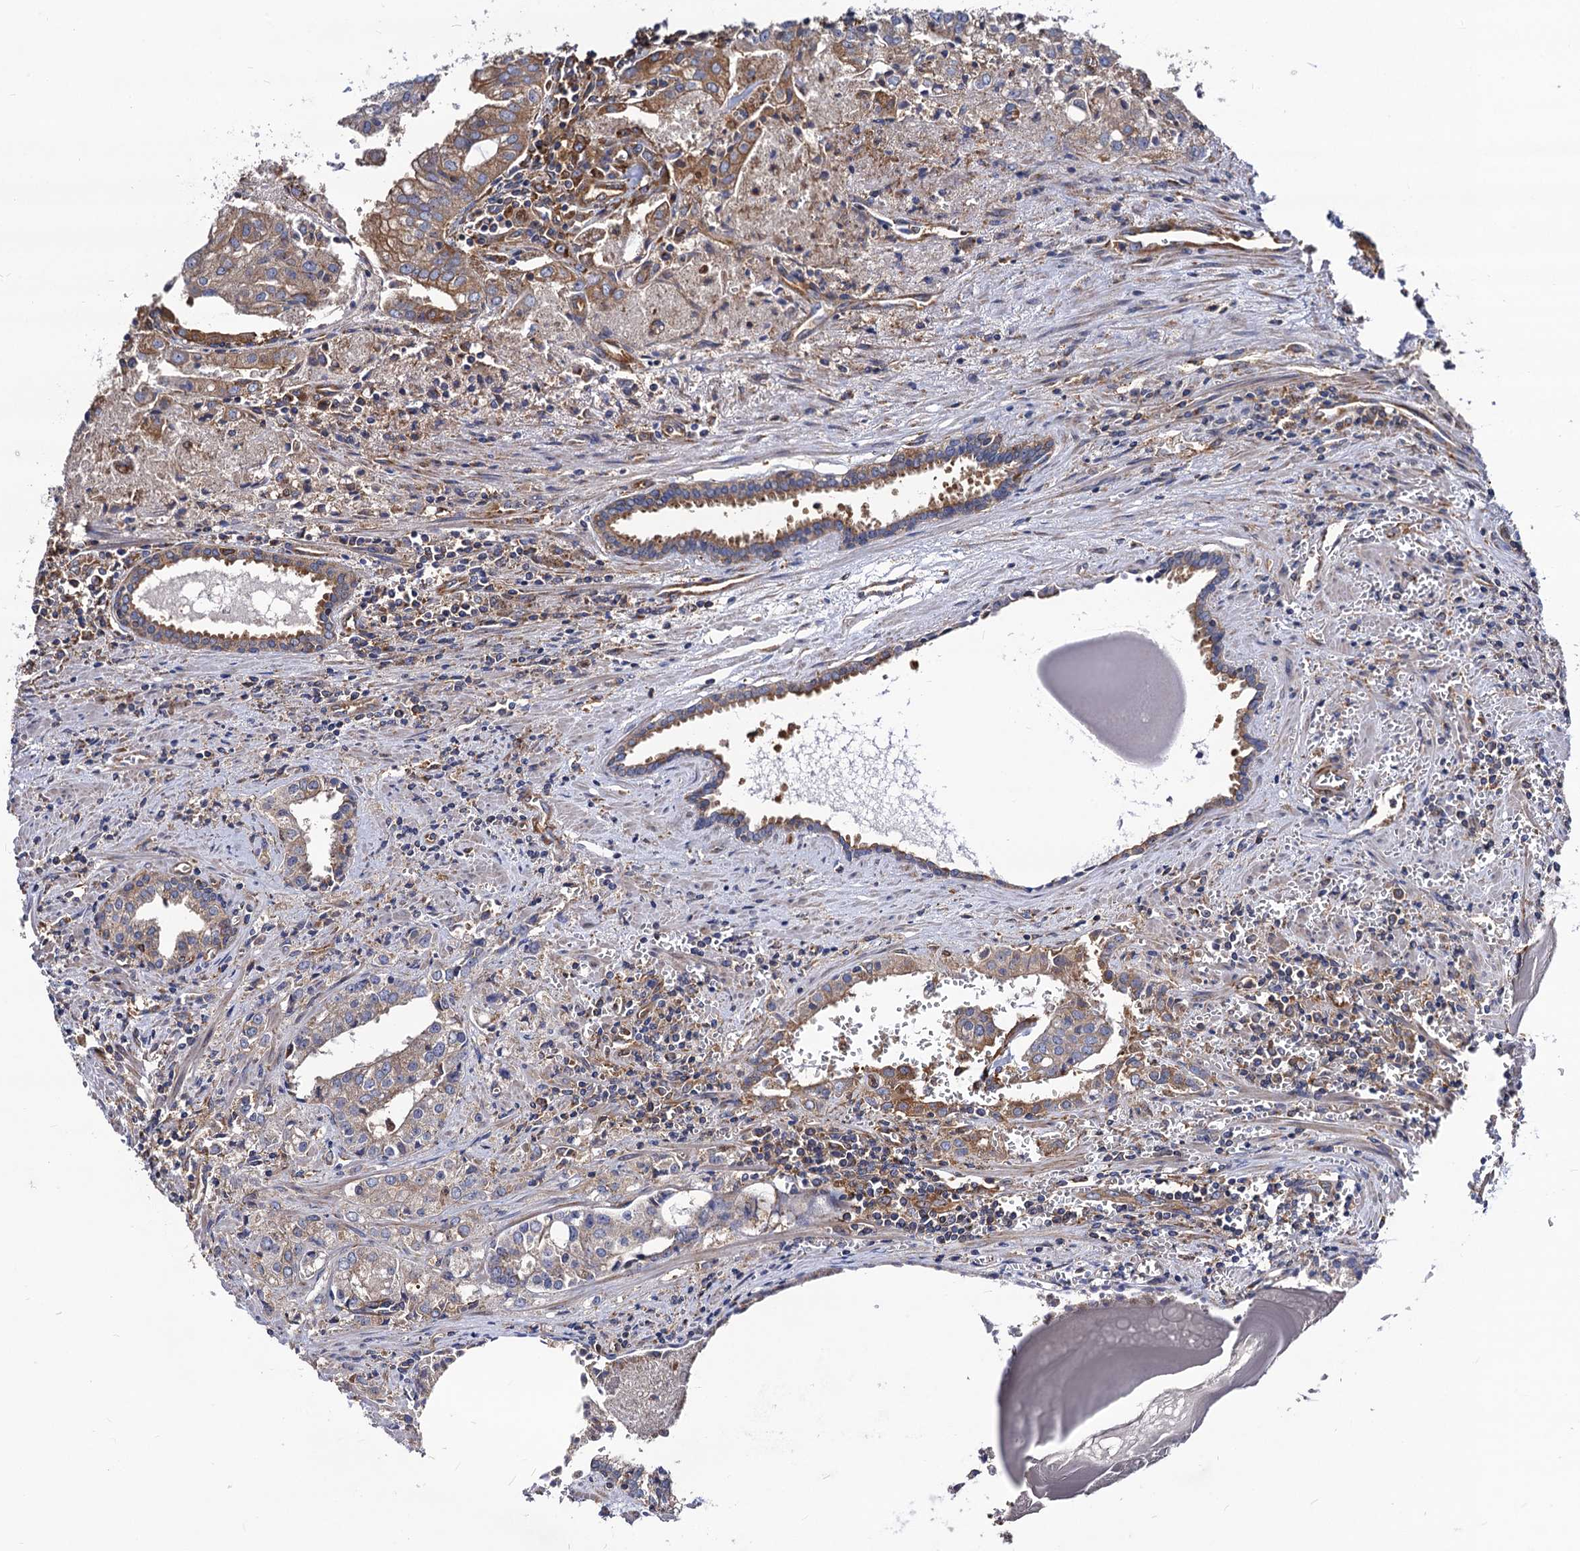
{"staining": {"intensity": "moderate", "quantity": "<25%", "location": "cytoplasmic/membranous"}, "tissue": "prostate cancer", "cell_type": "Tumor cells", "image_type": "cancer", "snomed": [{"axis": "morphology", "description": "Adenocarcinoma, High grade"}, {"axis": "topography", "description": "Prostate"}], "caption": "An immunohistochemistry (IHC) image of tumor tissue is shown. Protein staining in brown labels moderate cytoplasmic/membranous positivity in prostate cancer within tumor cells.", "gene": "DYDC1", "patient": {"sex": "male", "age": 68}}